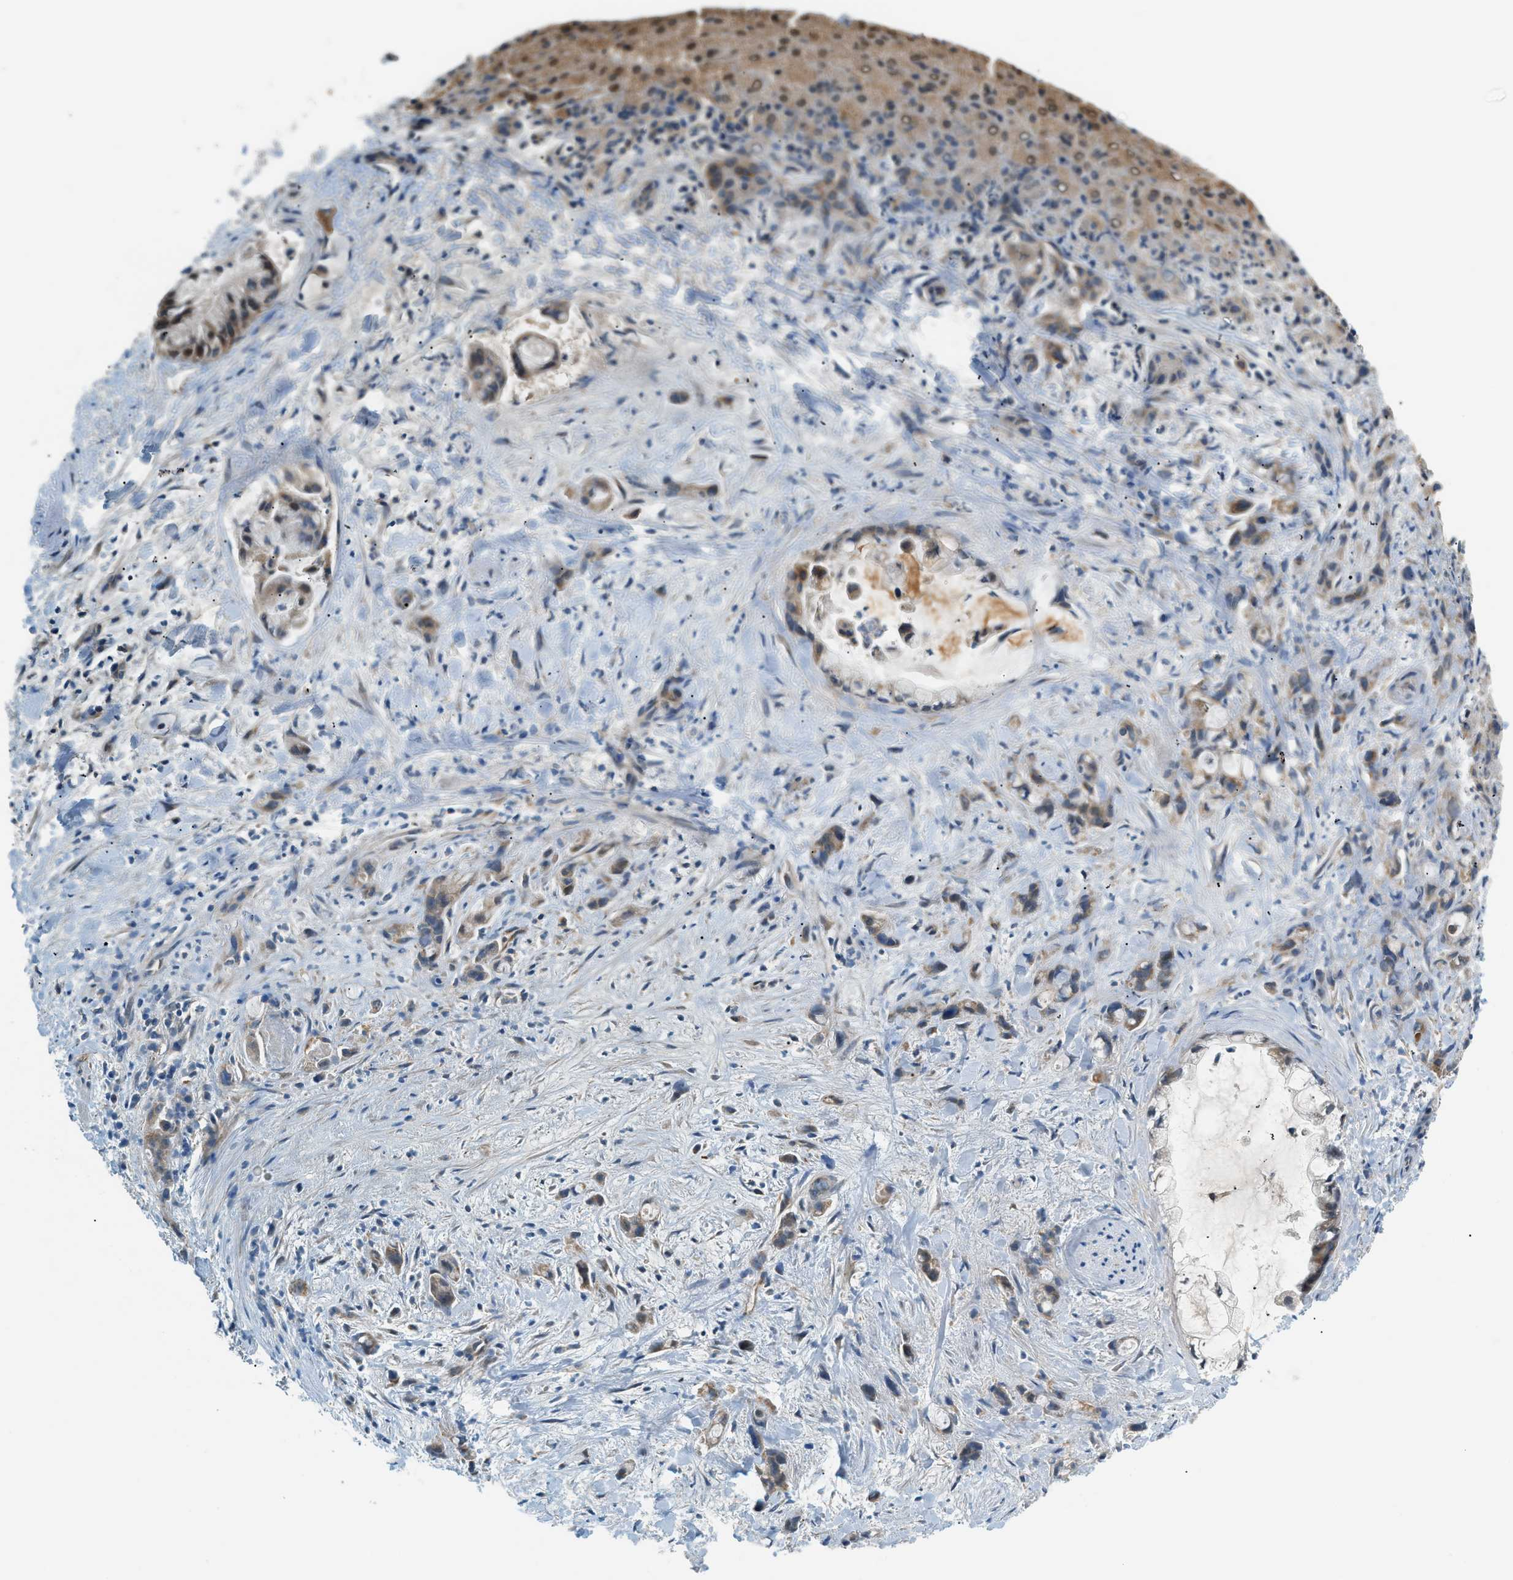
{"staining": {"intensity": "weak", "quantity": ">75%", "location": "cytoplasmic/membranous"}, "tissue": "liver cancer", "cell_type": "Tumor cells", "image_type": "cancer", "snomed": [{"axis": "morphology", "description": "Cholangiocarcinoma"}, {"axis": "topography", "description": "Liver"}], "caption": "An IHC photomicrograph of neoplastic tissue is shown. Protein staining in brown highlights weak cytoplasmic/membranous positivity in liver cholangiocarcinoma within tumor cells.", "gene": "PIGG", "patient": {"sex": "female", "age": 72}}